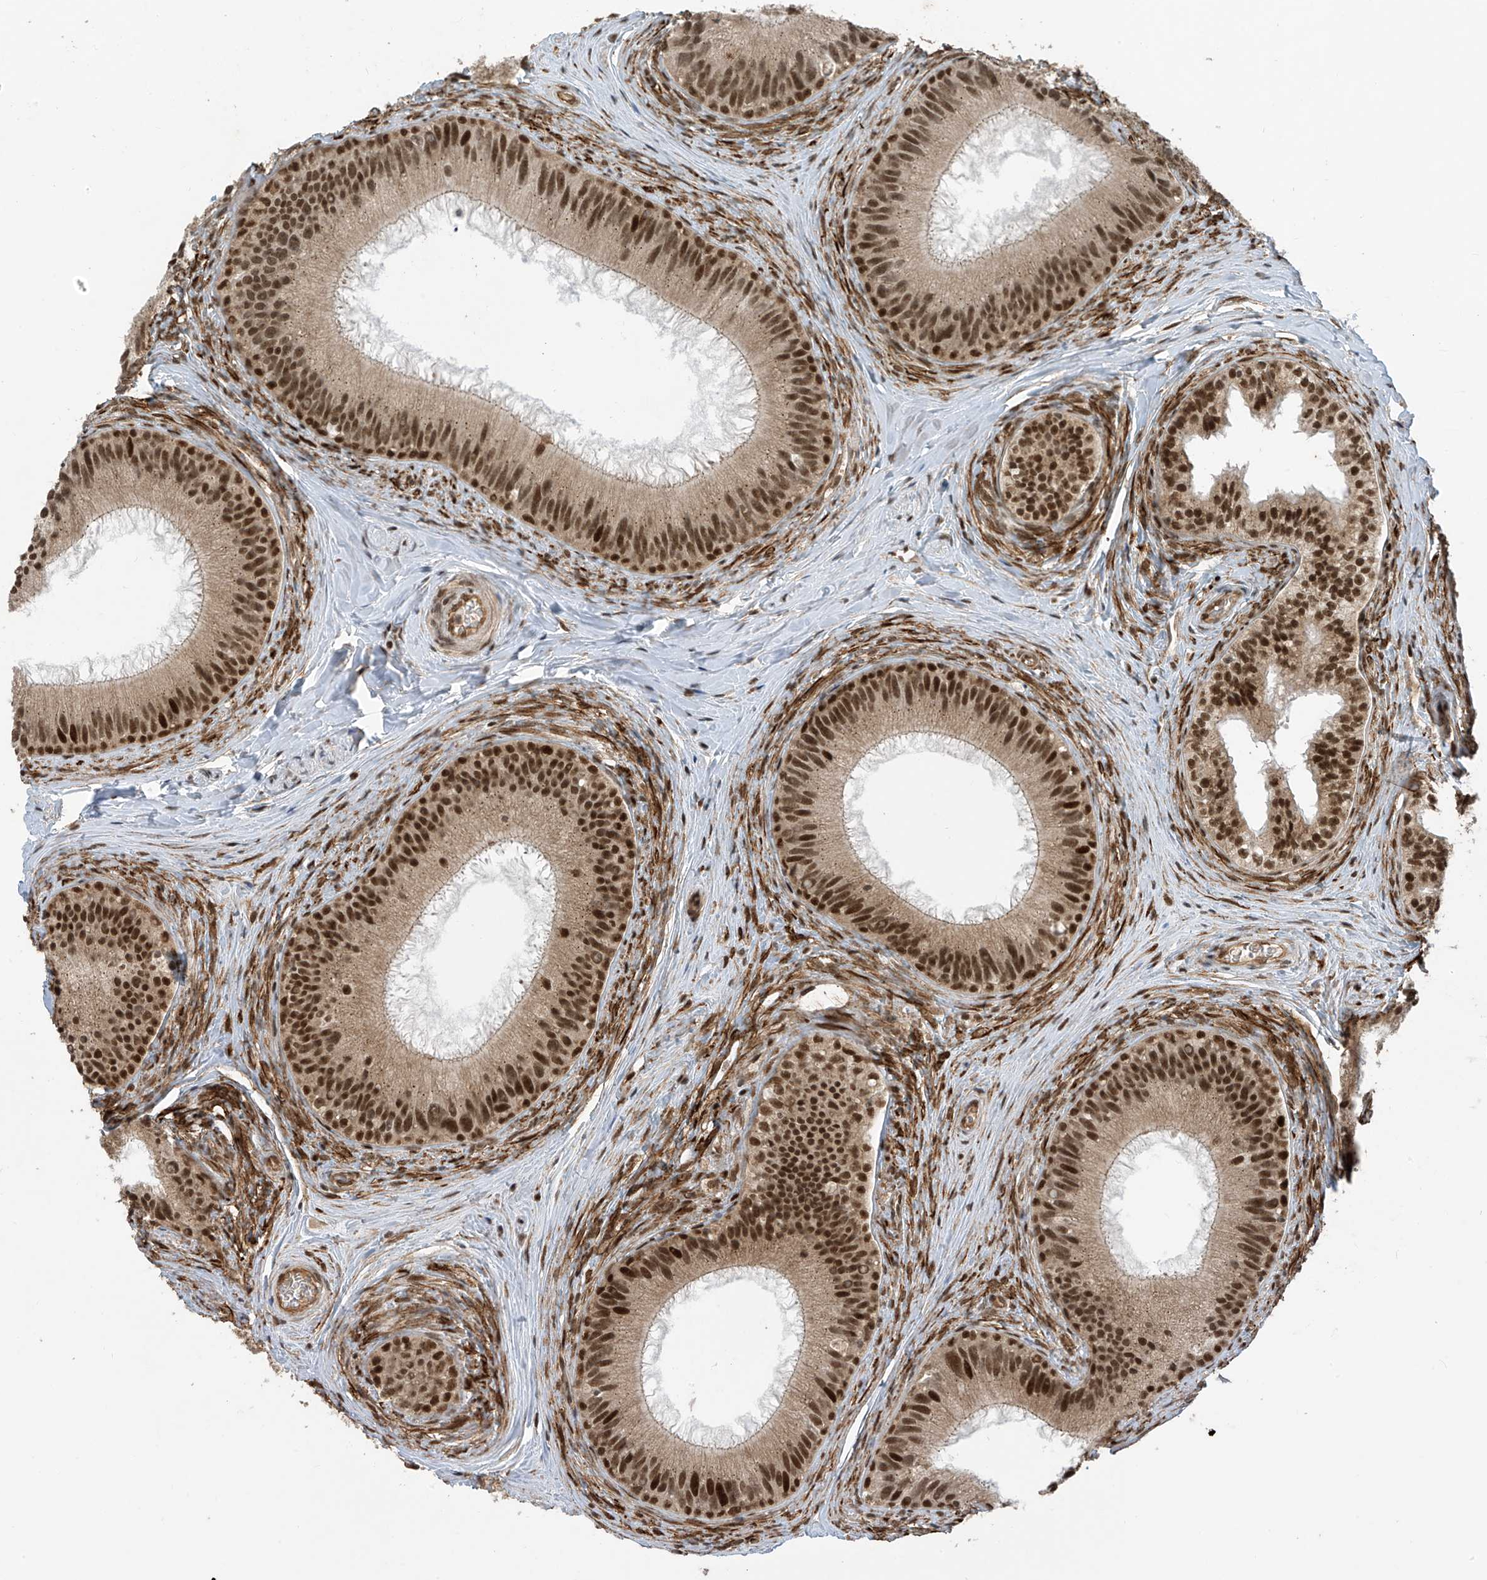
{"staining": {"intensity": "strong", "quantity": ">75%", "location": "nuclear"}, "tissue": "epididymis", "cell_type": "Glandular cells", "image_type": "normal", "snomed": [{"axis": "morphology", "description": "Normal tissue, NOS"}, {"axis": "topography", "description": "Epididymis"}], "caption": "A histopathology image of epididymis stained for a protein exhibits strong nuclear brown staining in glandular cells.", "gene": "ARHGEF3", "patient": {"sex": "male", "age": 27}}